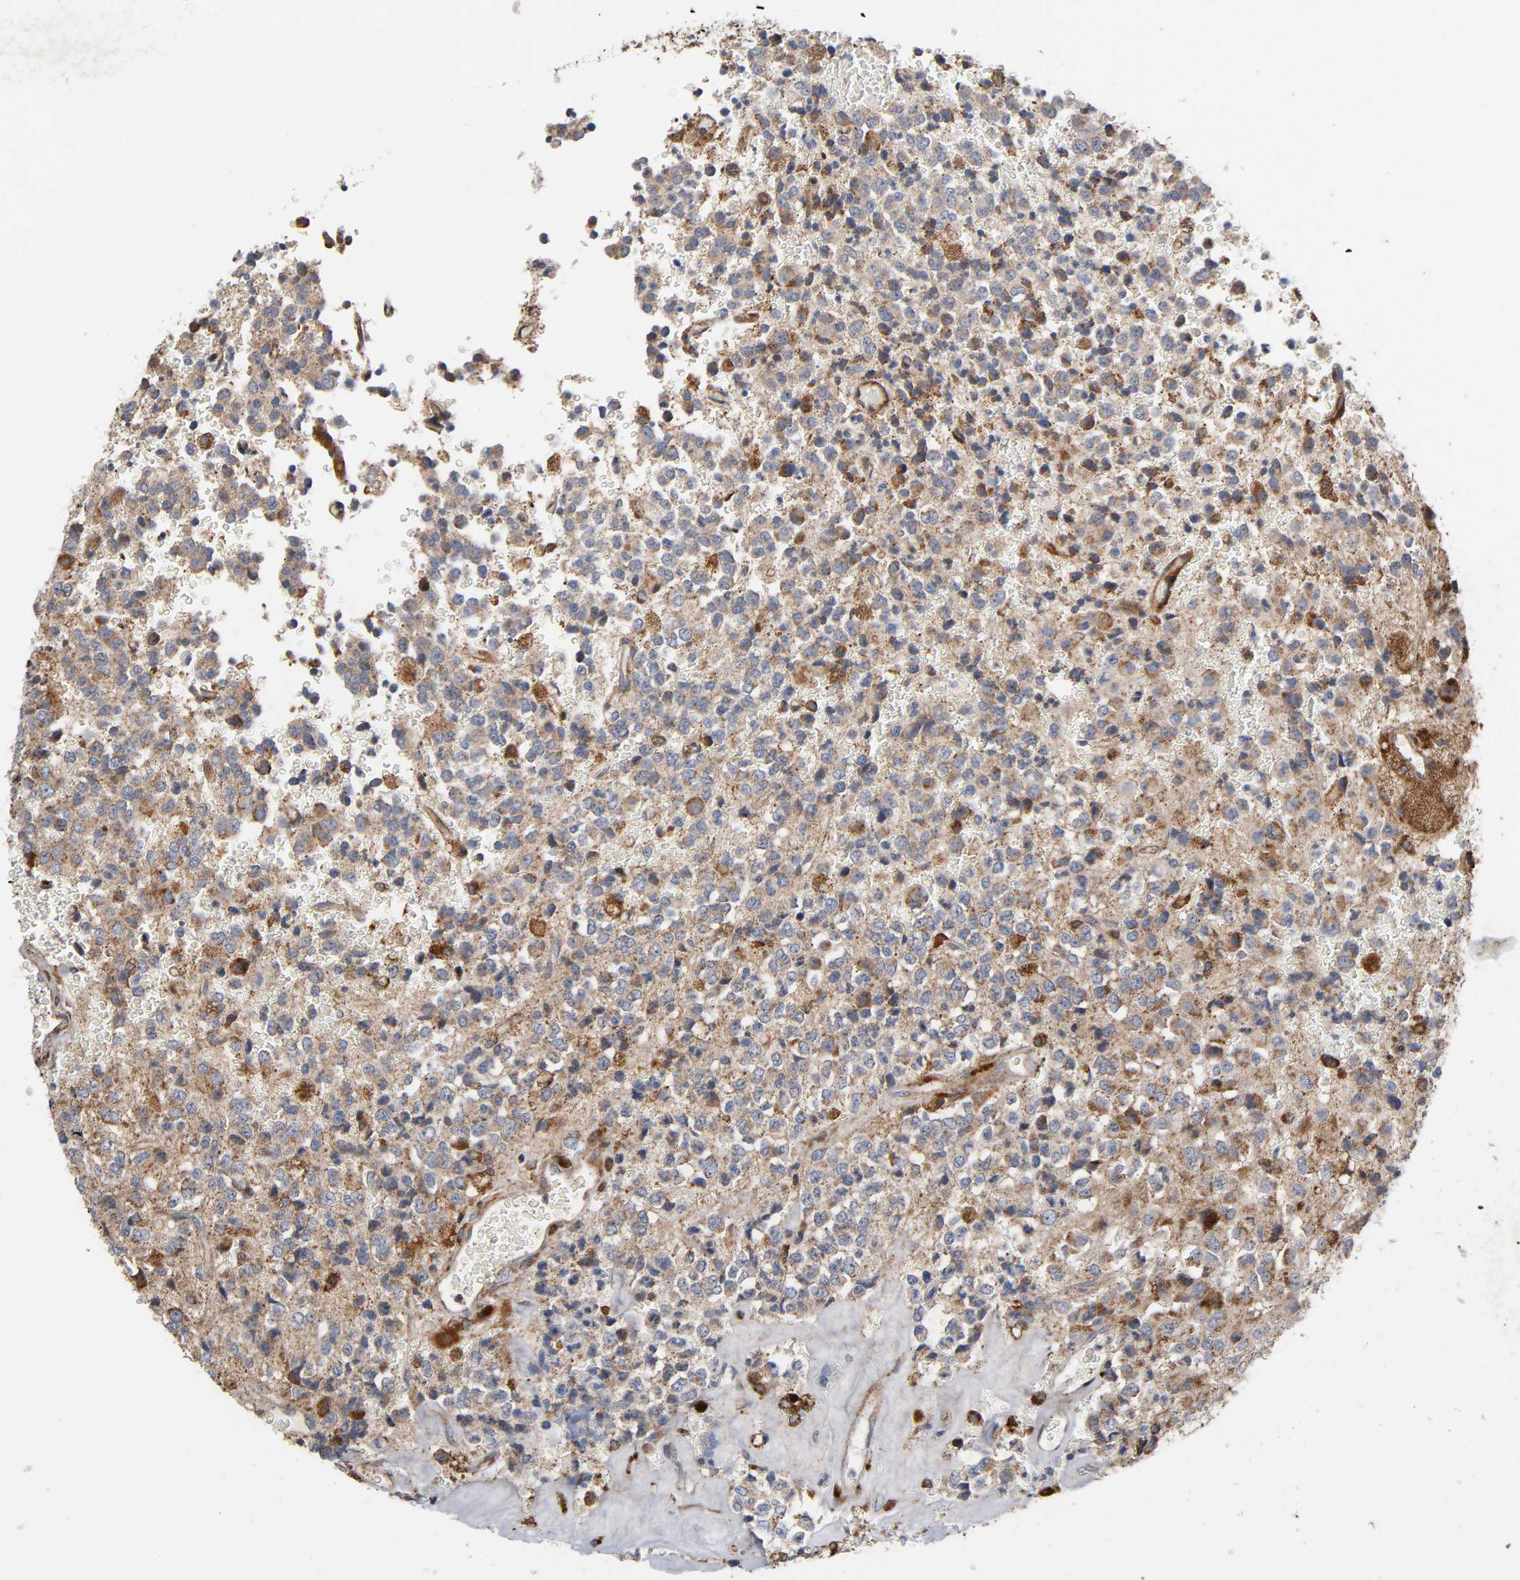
{"staining": {"intensity": "moderate", "quantity": "25%-75%", "location": "cytoplasmic/membranous"}, "tissue": "glioma", "cell_type": "Tumor cells", "image_type": "cancer", "snomed": [{"axis": "morphology", "description": "Glioma, malignant, High grade"}, {"axis": "topography", "description": "pancreas cauda"}], "caption": "Brown immunohistochemical staining in human malignant glioma (high-grade) reveals moderate cytoplasmic/membranous positivity in approximately 25%-75% of tumor cells. (Stains: DAB in brown, nuclei in blue, Microscopy: brightfield microscopy at high magnification).", "gene": "MAP3K1", "patient": {"sex": "male", "age": 60}}